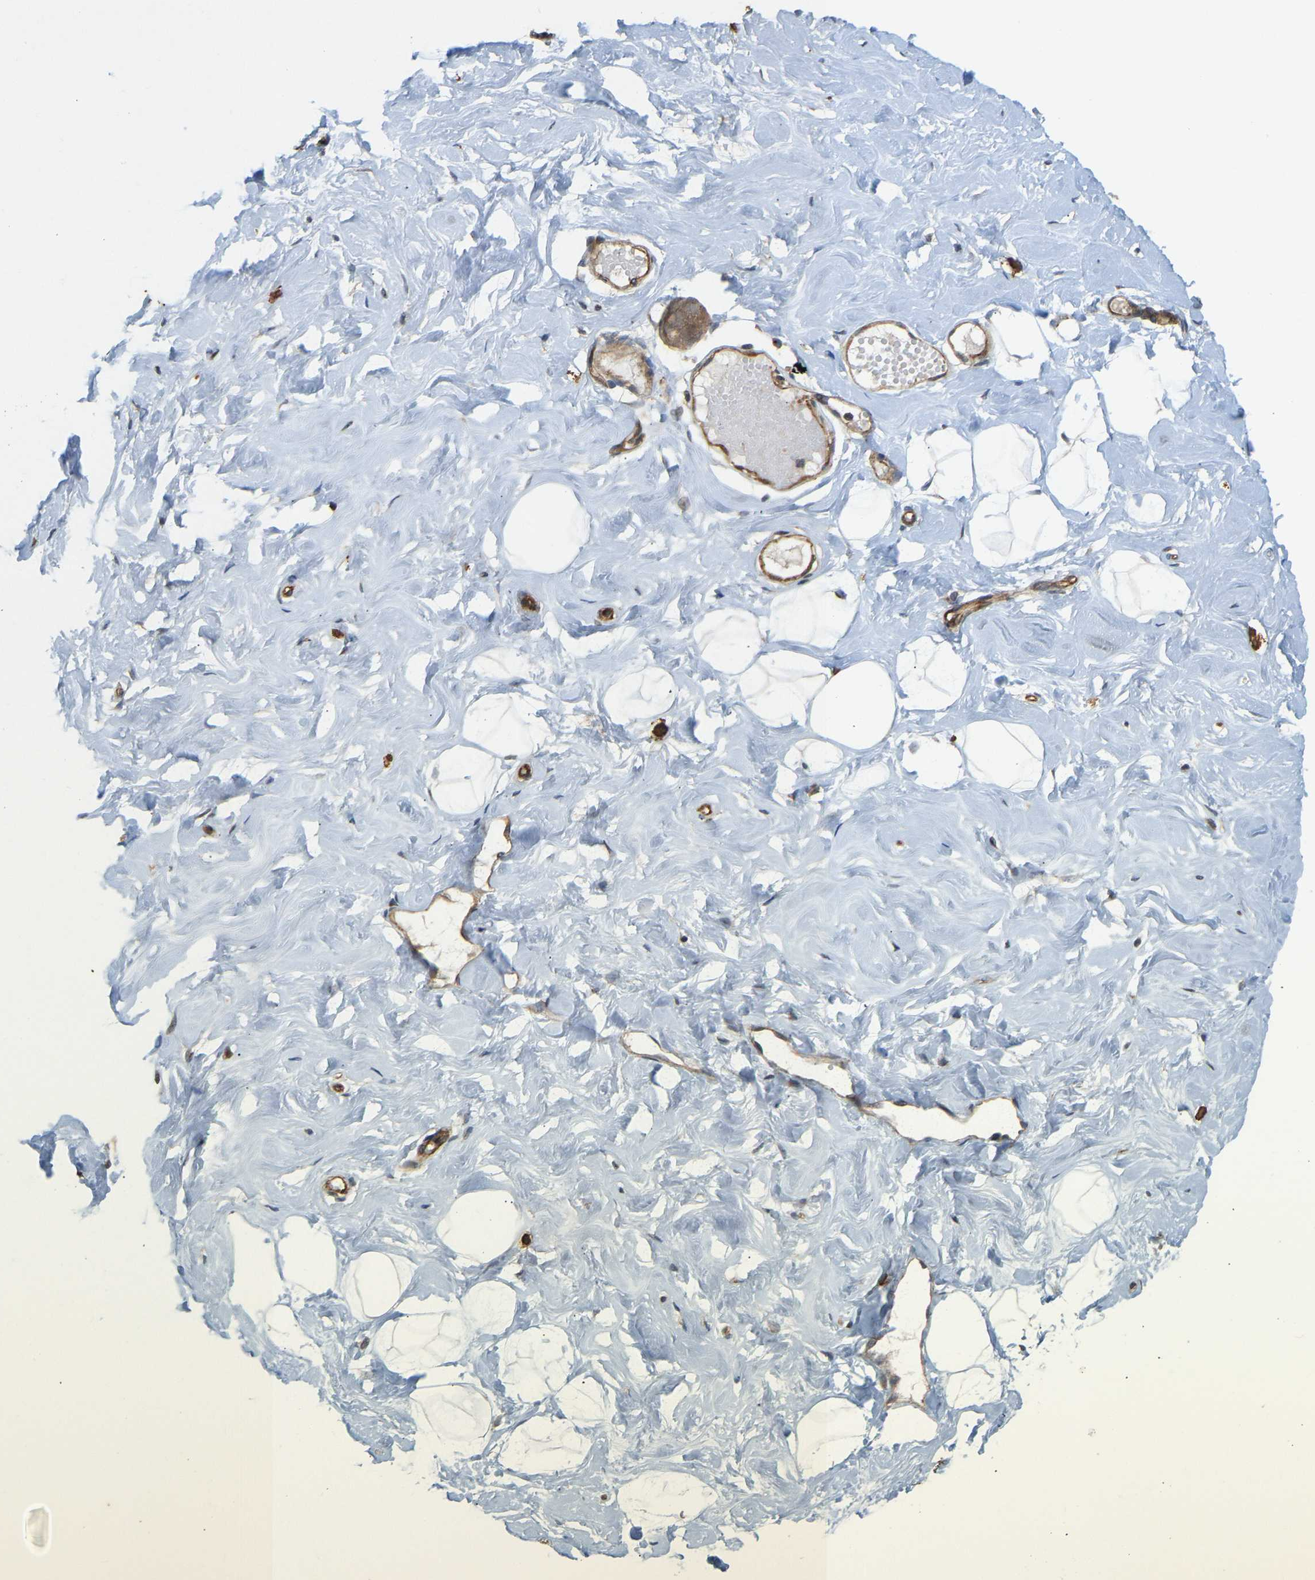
{"staining": {"intensity": "weak", "quantity": ">75%", "location": "cytoplasmic/membranous"}, "tissue": "breast", "cell_type": "Adipocytes", "image_type": "normal", "snomed": [{"axis": "morphology", "description": "Normal tissue, NOS"}, {"axis": "topography", "description": "Breast"}], "caption": "Protein staining reveals weak cytoplasmic/membranous staining in about >75% of adipocytes in benign breast. Nuclei are stained in blue.", "gene": "KIAA1671", "patient": {"sex": "female", "age": 23}}